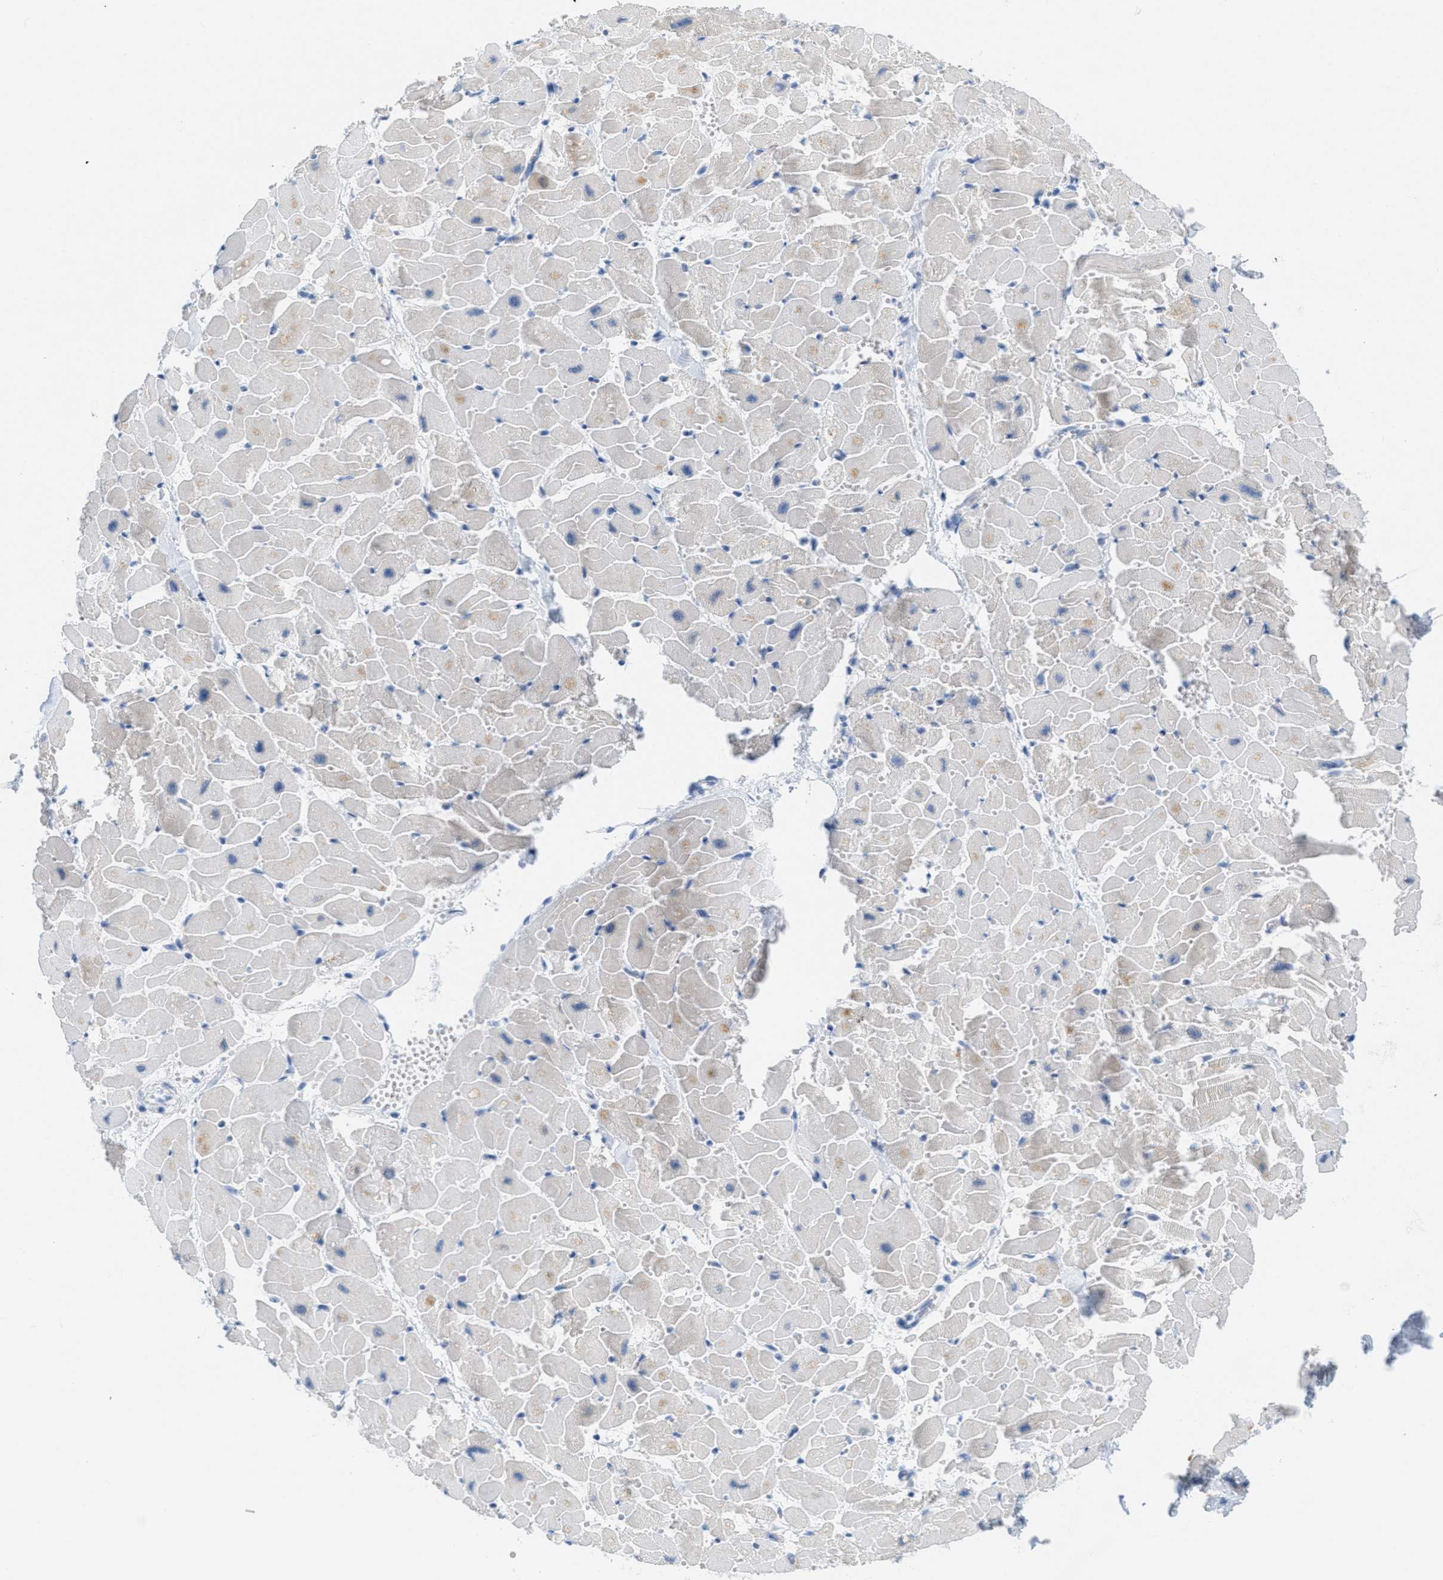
{"staining": {"intensity": "weak", "quantity": "<25%", "location": "cytoplasmic/membranous"}, "tissue": "heart muscle", "cell_type": "Cardiomyocytes", "image_type": "normal", "snomed": [{"axis": "morphology", "description": "Normal tissue, NOS"}, {"axis": "topography", "description": "Heart"}], "caption": "The photomicrograph demonstrates no significant staining in cardiomyocytes of heart muscle. (Brightfield microscopy of DAB immunohistochemistry (IHC) at high magnification).", "gene": "TEX264", "patient": {"sex": "female", "age": 19}}